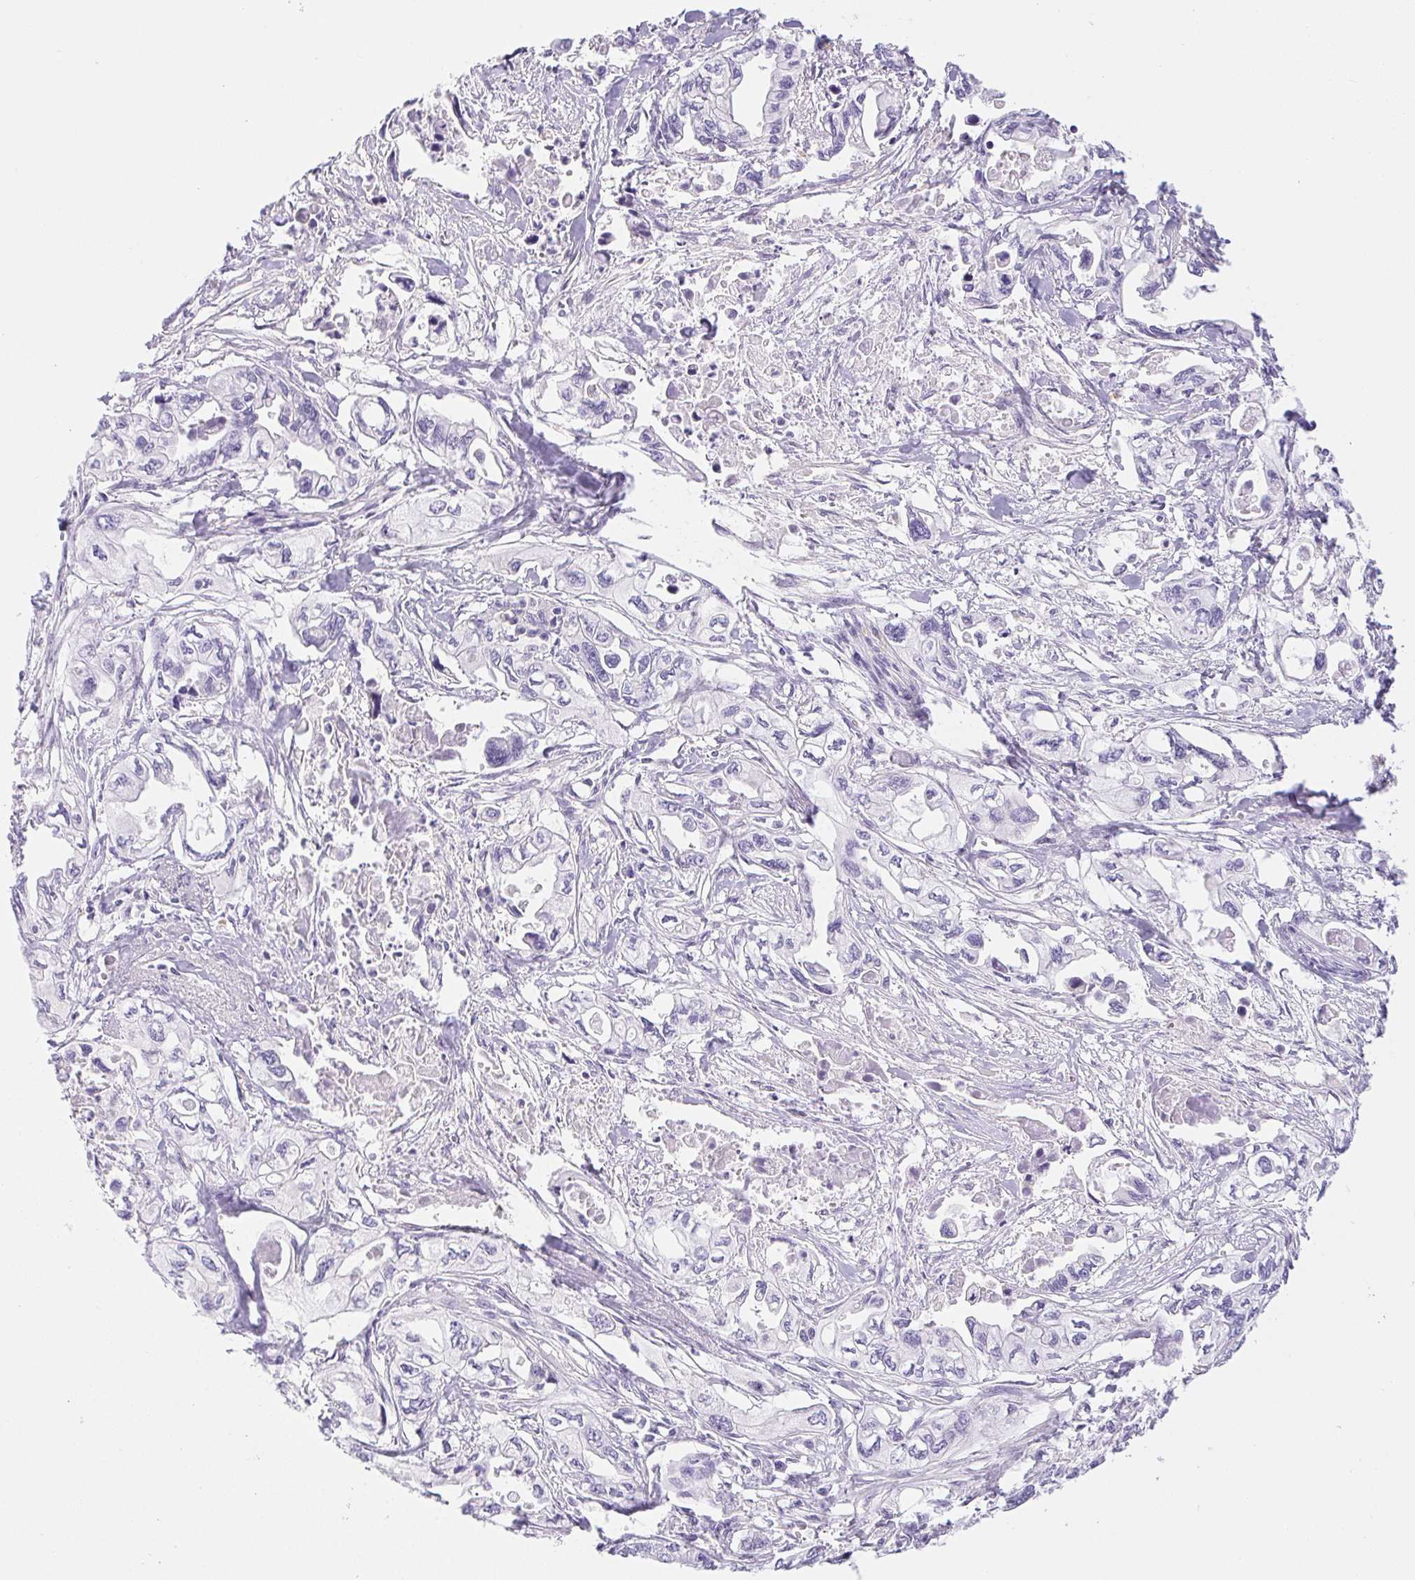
{"staining": {"intensity": "negative", "quantity": "none", "location": "none"}, "tissue": "pancreatic cancer", "cell_type": "Tumor cells", "image_type": "cancer", "snomed": [{"axis": "morphology", "description": "Adenocarcinoma, NOS"}, {"axis": "topography", "description": "Pancreas"}], "caption": "The micrograph exhibits no staining of tumor cells in pancreatic adenocarcinoma.", "gene": "PNLIP", "patient": {"sex": "male", "age": 68}}